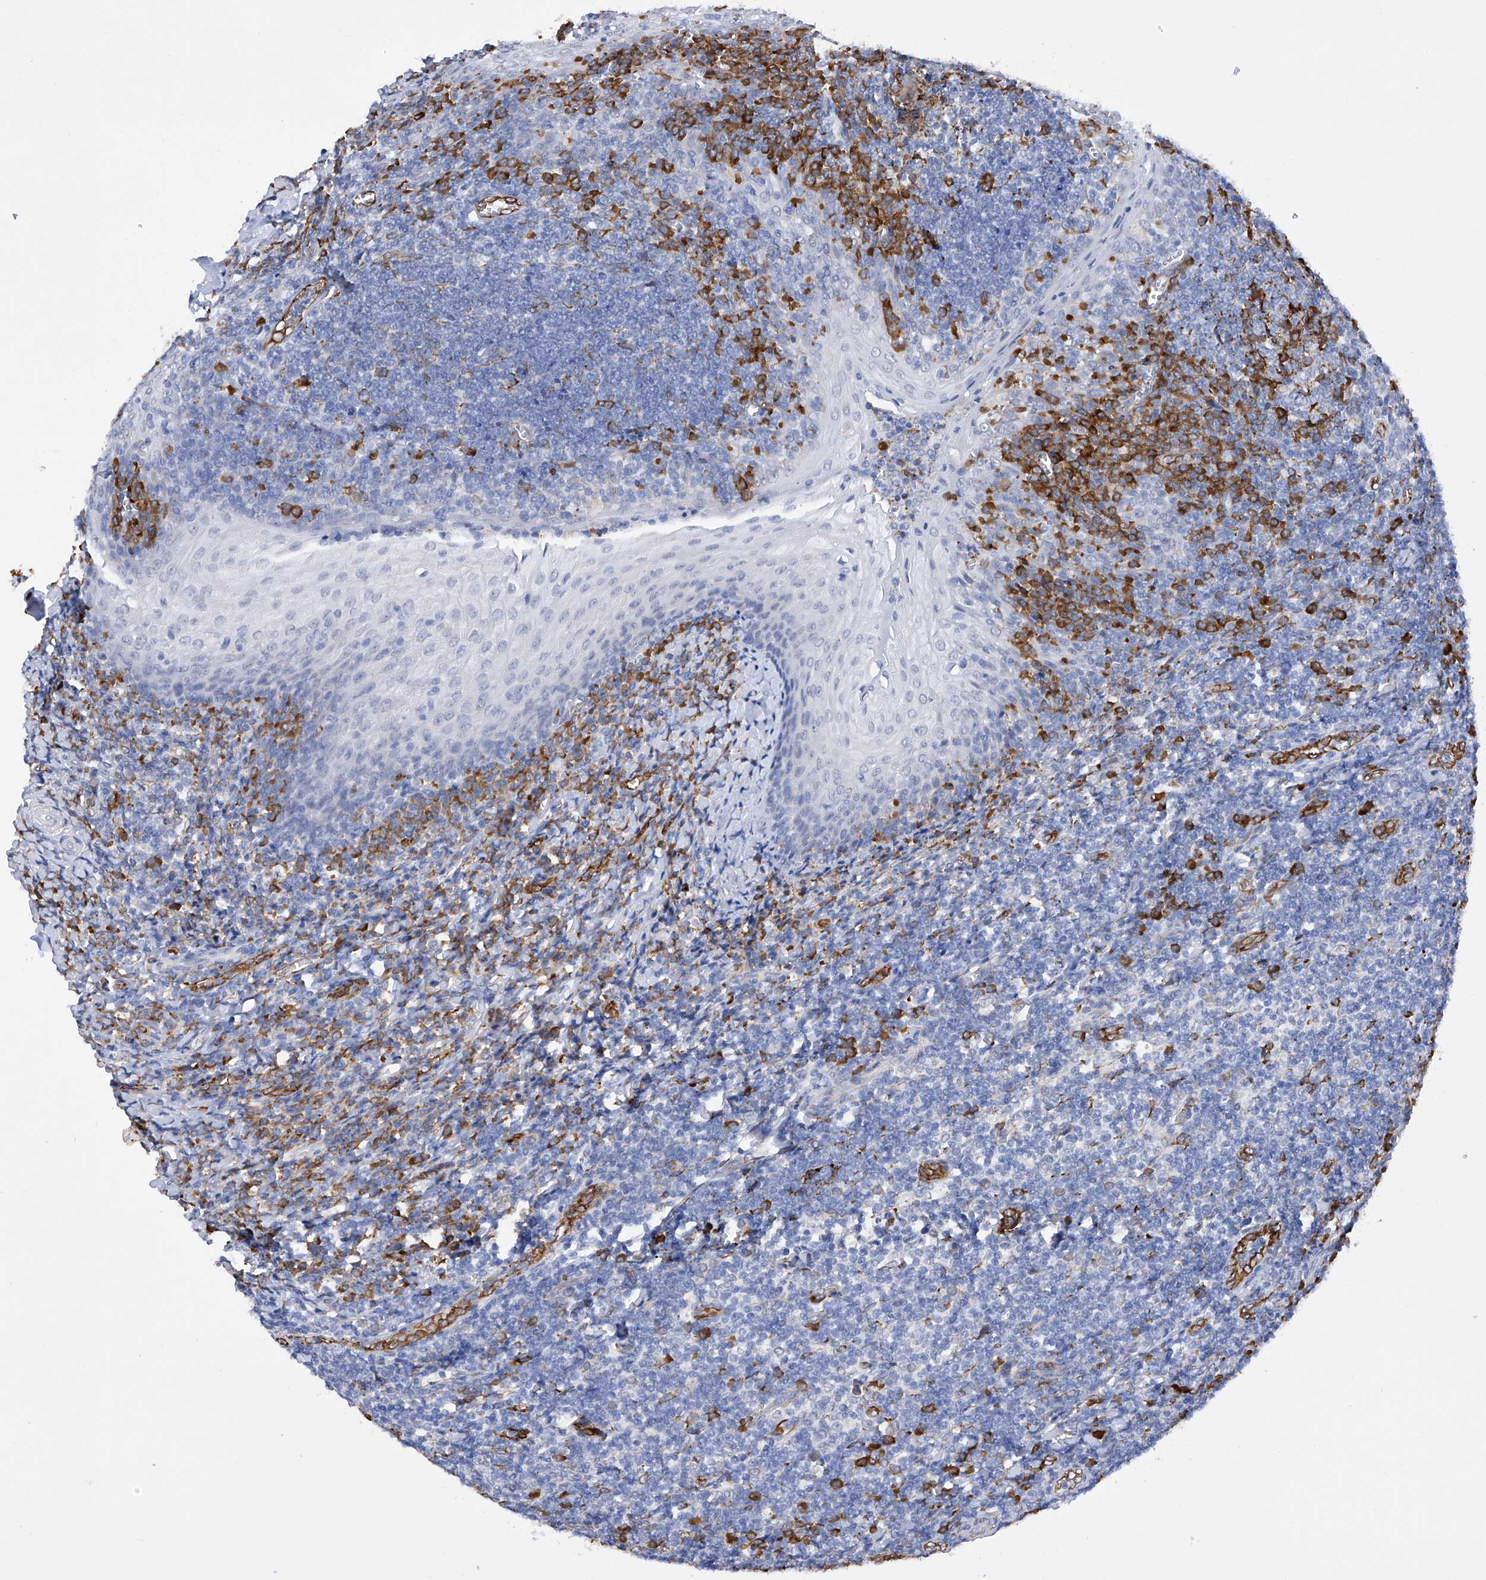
{"staining": {"intensity": "strong", "quantity": "<25%", "location": "cytoplasmic/membranous"}, "tissue": "tonsil", "cell_type": "Germinal center cells", "image_type": "normal", "snomed": [{"axis": "morphology", "description": "Normal tissue, NOS"}, {"axis": "topography", "description": "Tonsil"}], "caption": "Protein expression analysis of benign human tonsil reveals strong cytoplasmic/membranous staining in approximately <25% of germinal center cells.", "gene": "PDIA5", "patient": {"sex": "male", "age": 27}}